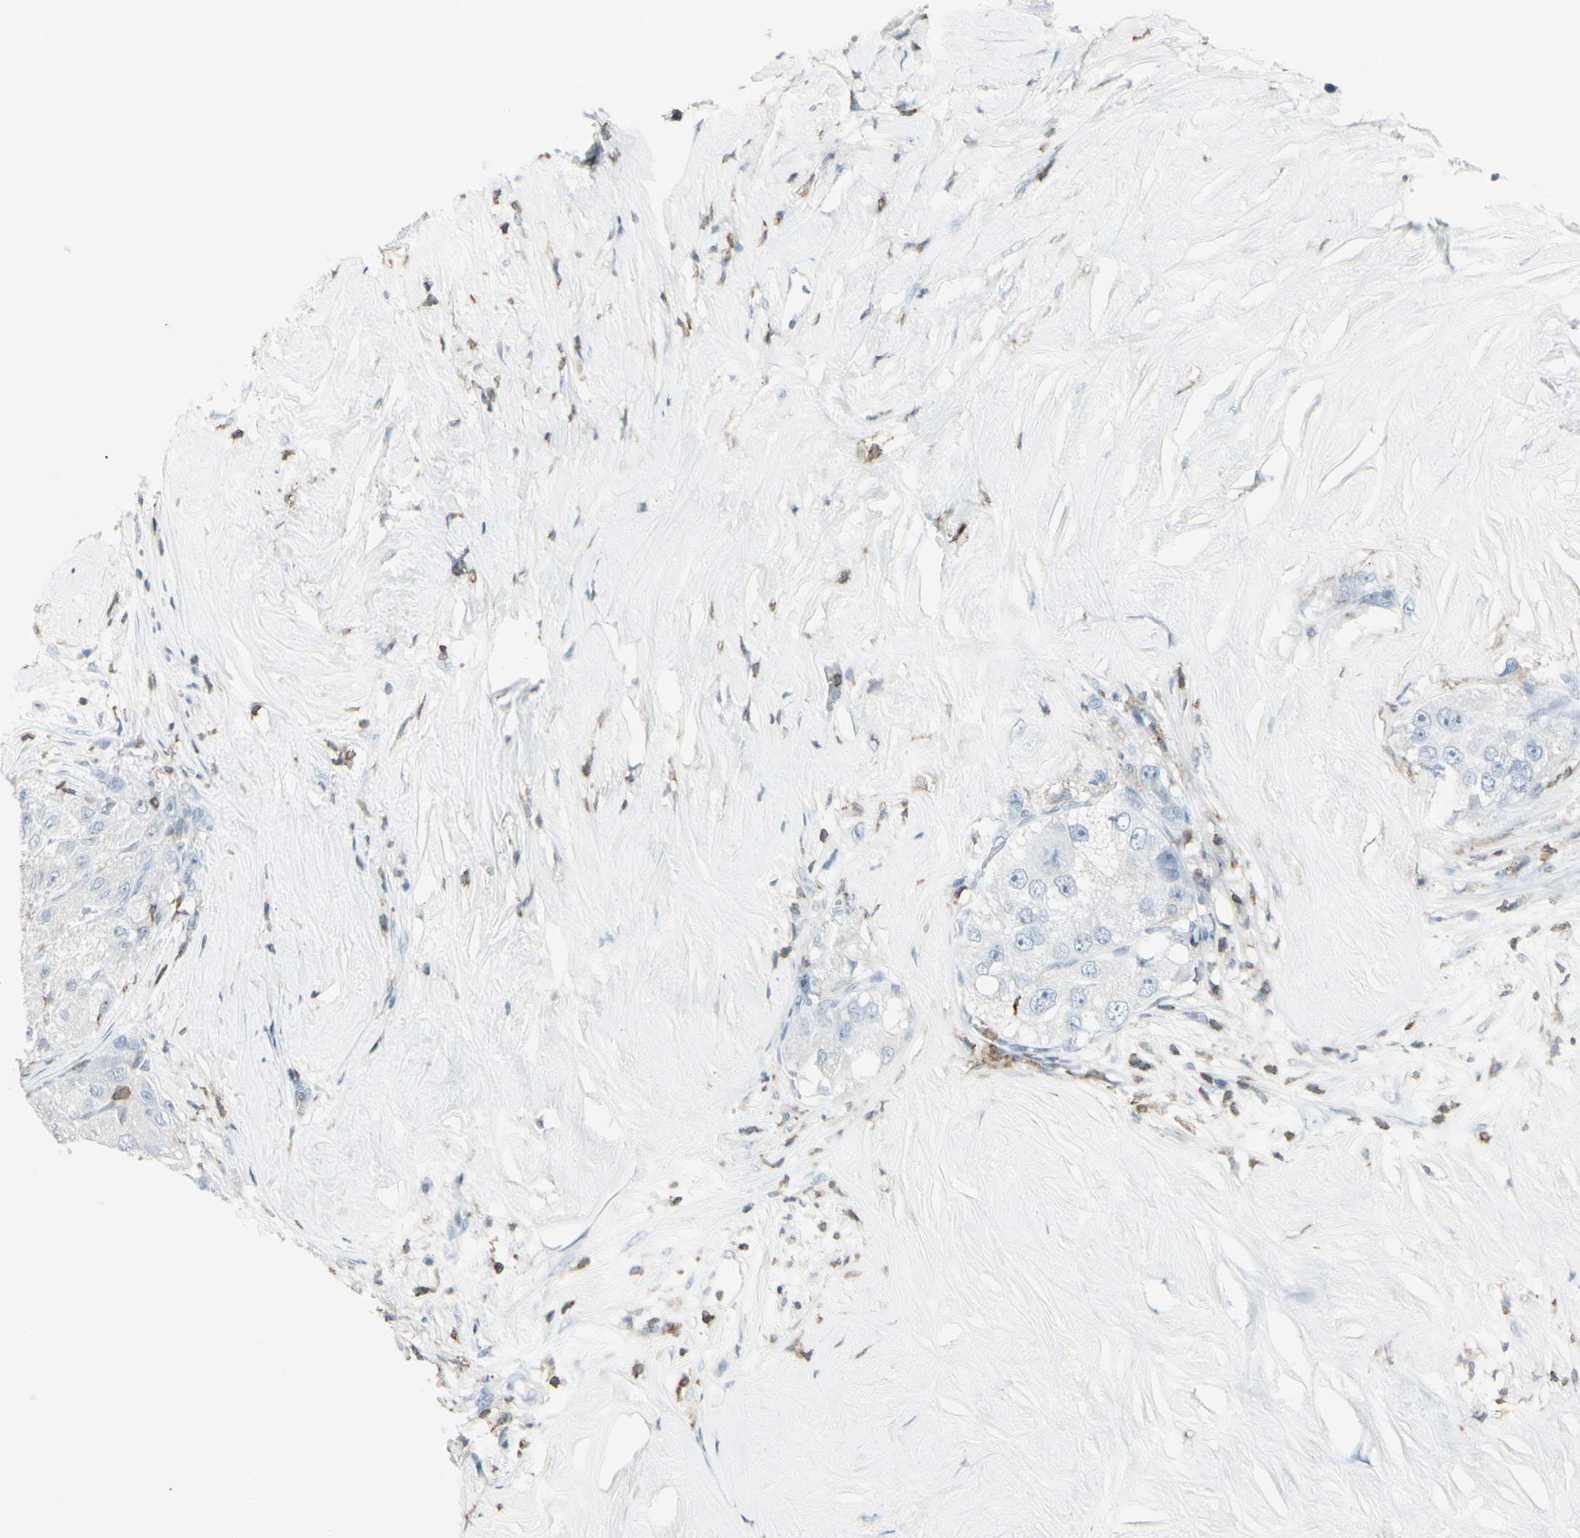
{"staining": {"intensity": "negative", "quantity": "none", "location": "none"}, "tissue": "liver cancer", "cell_type": "Tumor cells", "image_type": "cancer", "snomed": [{"axis": "morphology", "description": "Carcinoma, Hepatocellular, NOS"}, {"axis": "topography", "description": "Liver"}], "caption": "Immunohistochemistry histopathology image of human liver cancer stained for a protein (brown), which shows no positivity in tumor cells. (Brightfield microscopy of DAB IHC at high magnification).", "gene": "NRG1", "patient": {"sex": "male", "age": 80}}